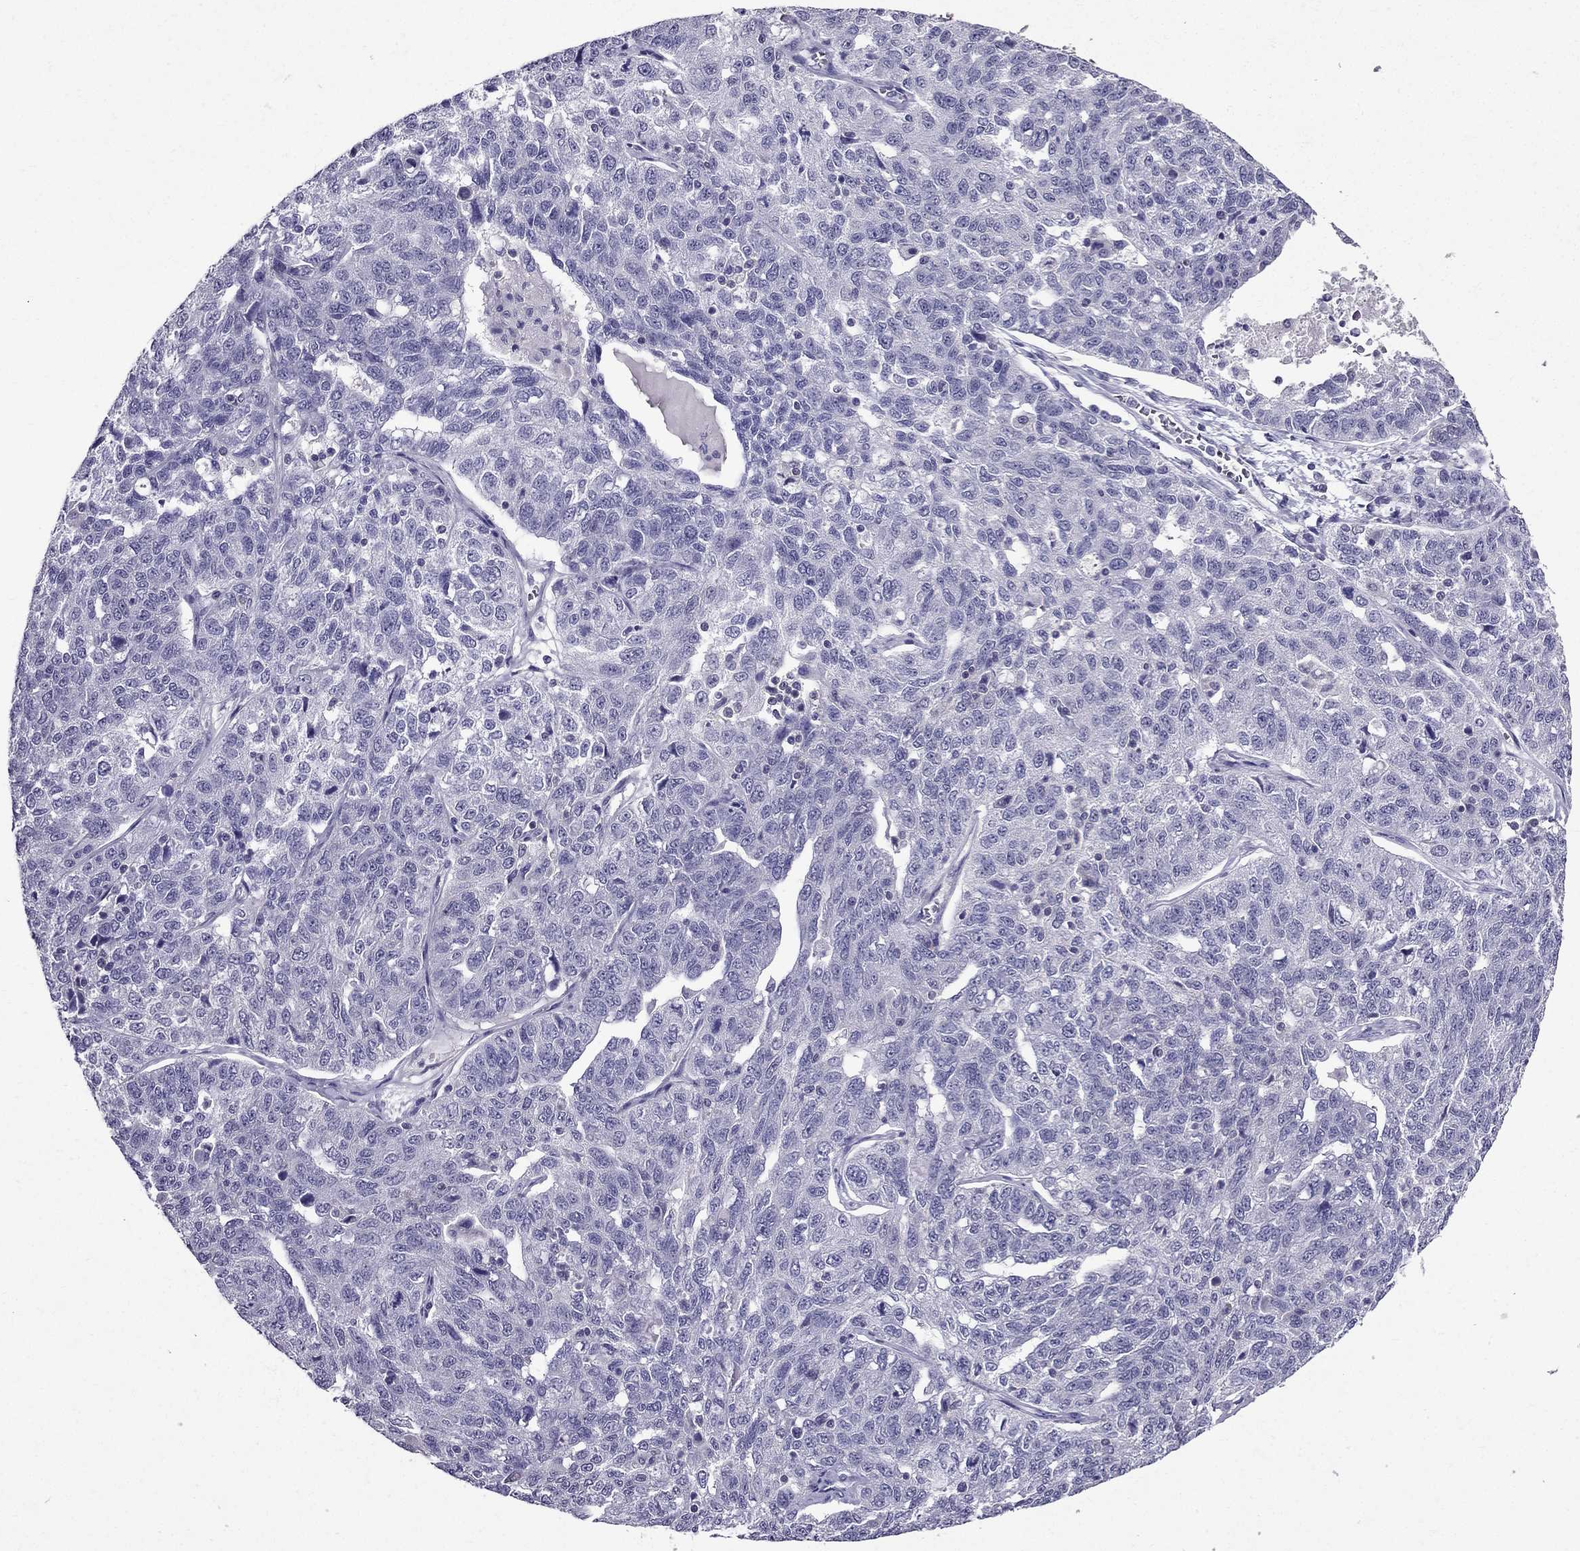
{"staining": {"intensity": "negative", "quantity": "none", "location": "none"}, "tissue": "ovarian cancer", "cell_type": "Tumor cells", "image_type": "cancer", "snomed": [{"axis": "morphology", "description": "Cystadenocarcinoma, serous, NOS"}, {"axis": "topography", "description": "Ovary"}], "caption": "A high-resolution histopathology image shows IHC staining of serous cystadenocarcinoma (ovarian), which shows no significant expression in tumor cells.", "gene": "AAK1", "patient": {"sex": "female", "age": 71}}